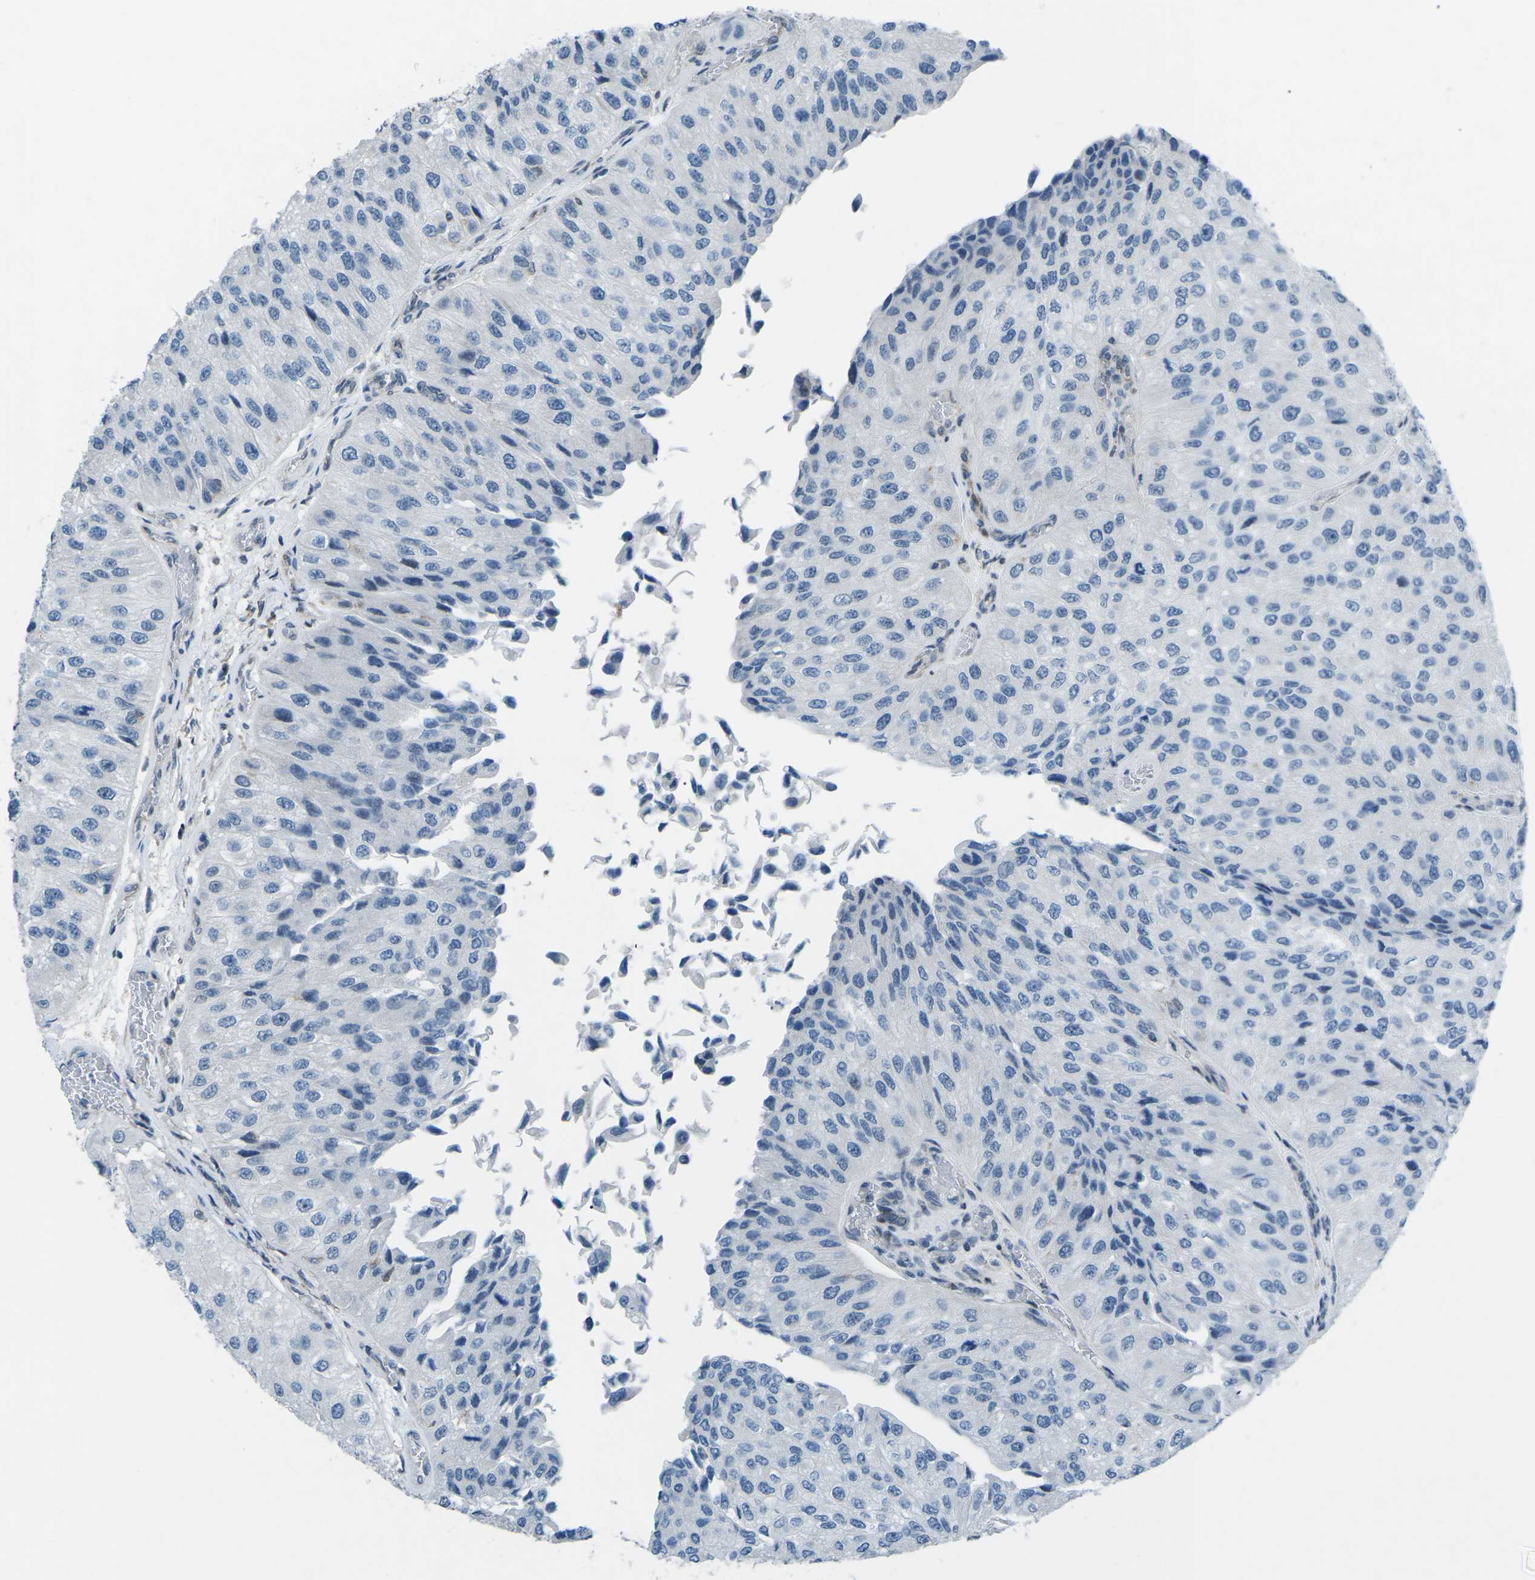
{"staining": {"intensity": "negative", "quantity": "none", "location": "none"}, "tissue": "urothelial cancer", "cell_type": "Tumor cells", "image_type": "cancer", "snomed": [{"axis": "morphology", "description": "Urothelial carcinoma, High grade"}, {"axis": "topography", "description": "Kidney"}, {"axis": "topography", "description": "Urinary bladder"}], "caption": "Immunohistochemical staining of urothelial cancer reveals no significant staining in tumor cells.", "gene": "MBNL1", "patient": {"sex": "male", "age": 77}}